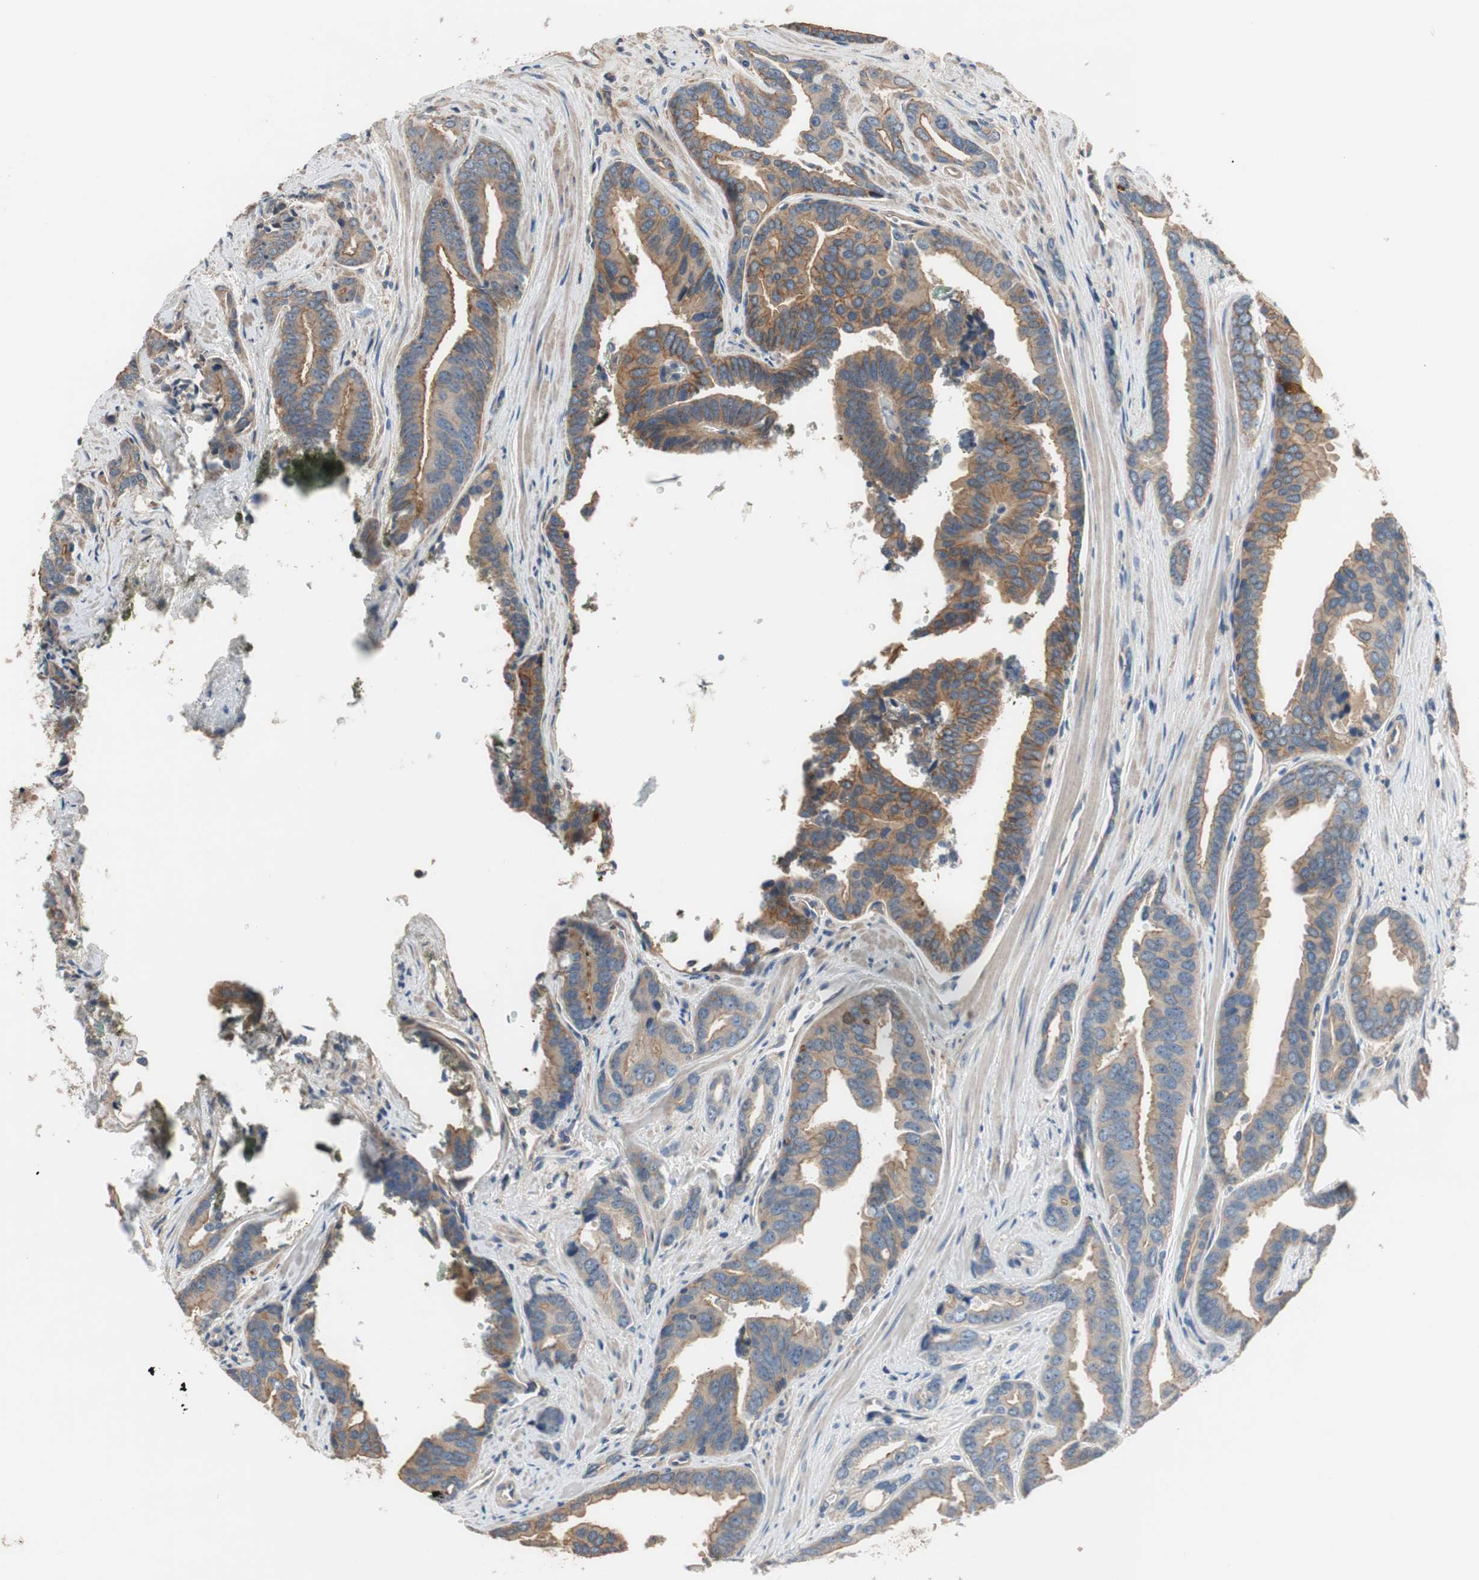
{"staining": {"intensity": "moderate", "quantity": ">75%", "location": "cytoplasmic/membranous"}, "tissue": "prostate cancer", "cell_type": "Tumor cells", "image_type": "cancer", "snomed": [{"axis": "morphology", "description": "Adenocarcinoma, High grade"}, {"axis": "topography", "description": "Prostate"}], "caption": "Protein staining by immunohistochemistry reveals moderate cytoplasmic/membranous staining in about >75% of tumor cells in prostate cancer (high-grade adenocarcinoma).", "gene": "CALML3", "patient": {"sex": "male", "age": 67}}